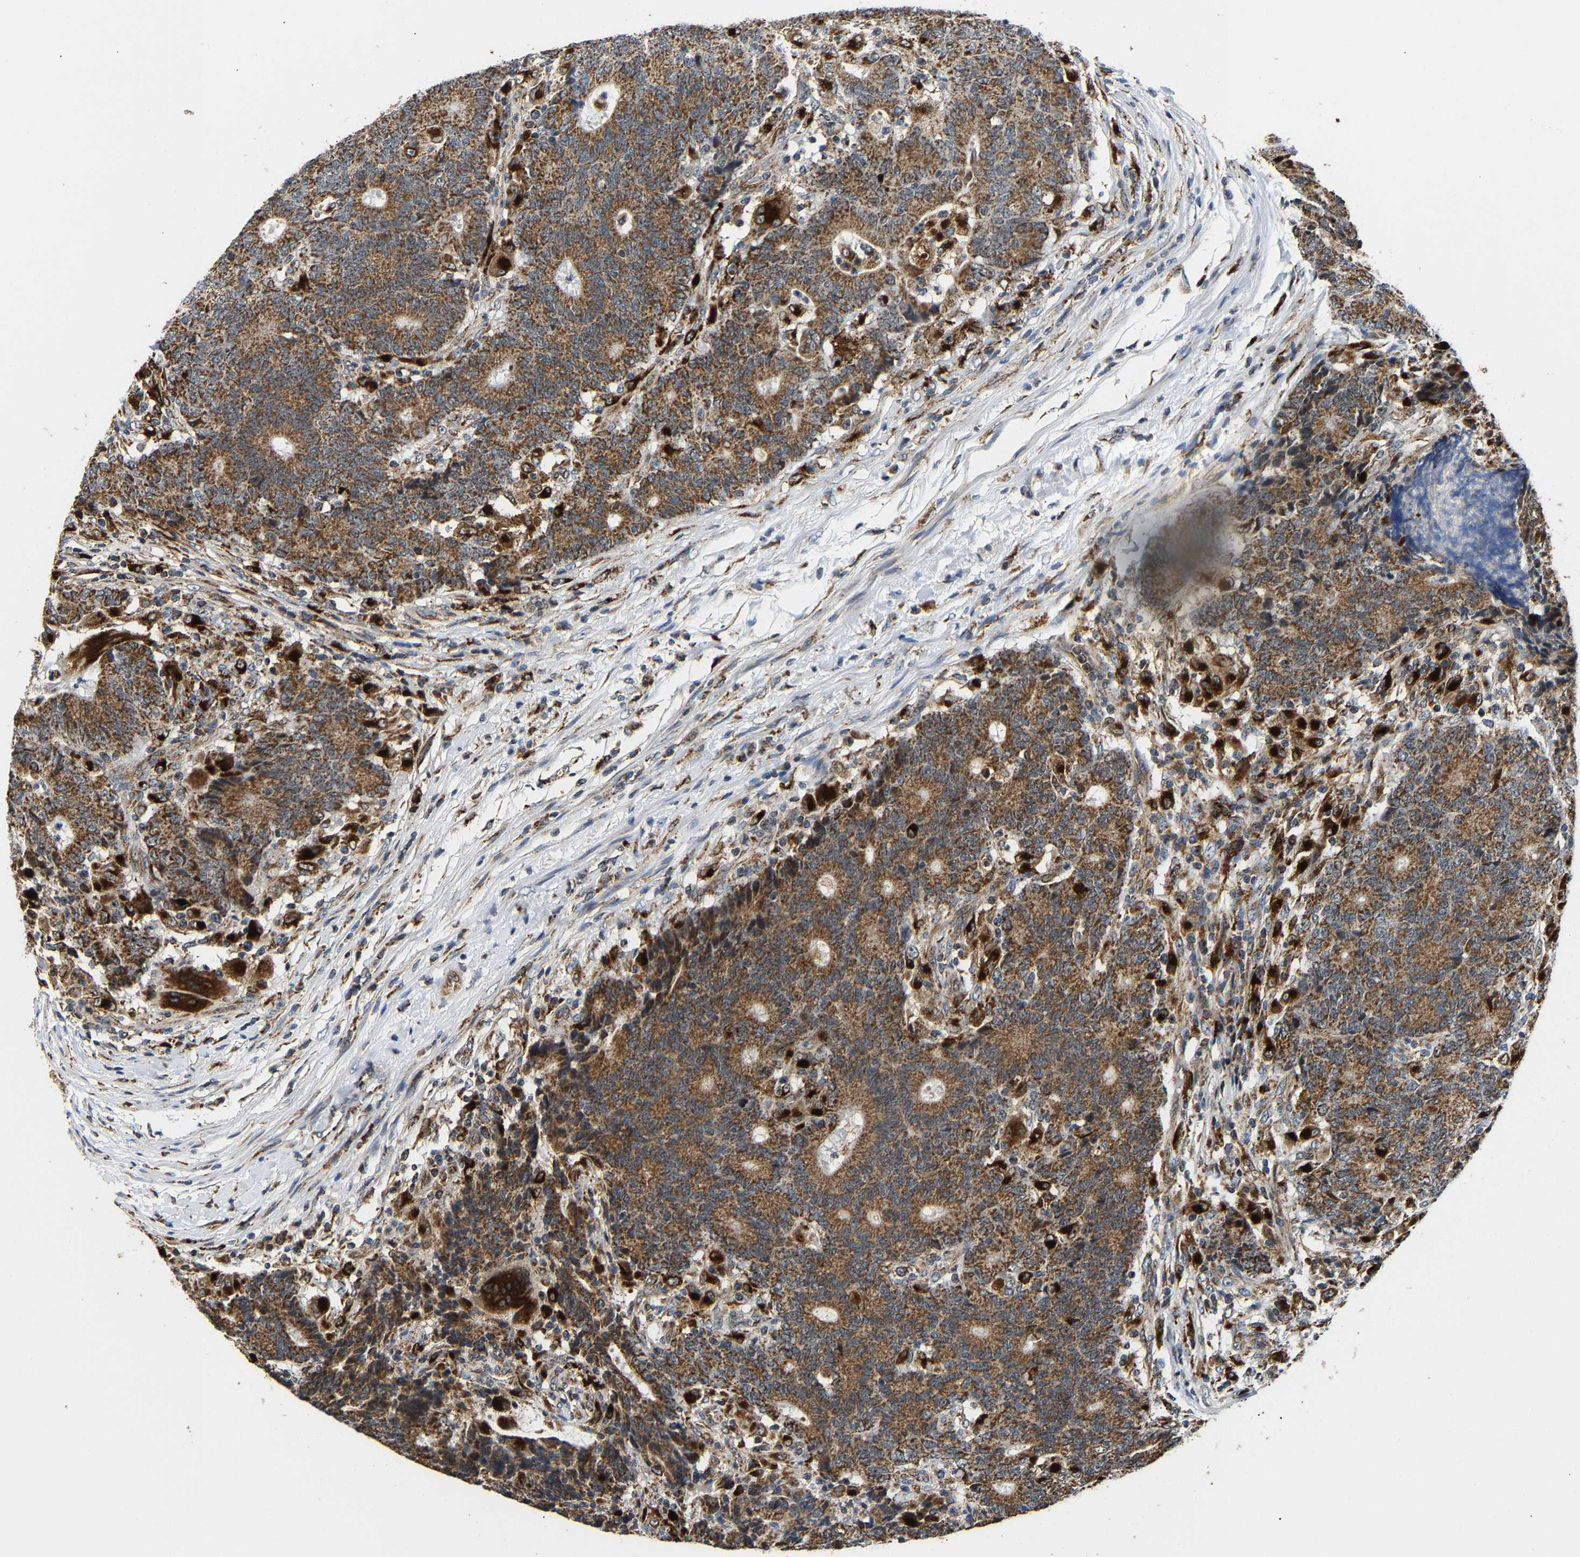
{"staining": {"intensity": "moderate", "quantity": ">75%", "location": "cytoplasmic/membranous"}, "tissue": "colorectal cancer", "cell_type": "Tumor cells", "image_type": "cancer", "snomed": [{"axis": "morphology", "description": "Normal tissue, NOS"}, {"axis": "morphology", "description": "Adenocarcinoma, NOS"}, {"axis": "topography", "description": "Colon"}], "caption": "The histopathology image shows immunohistochemical staining of colorectal cancer (adenocarcinoma). There is moderate cytoplasmic/membranous staining is appreciated in about >75% of tumor cells.", "gene": "GIMAP7", "patient": {"sex": "female", "age": 75}}